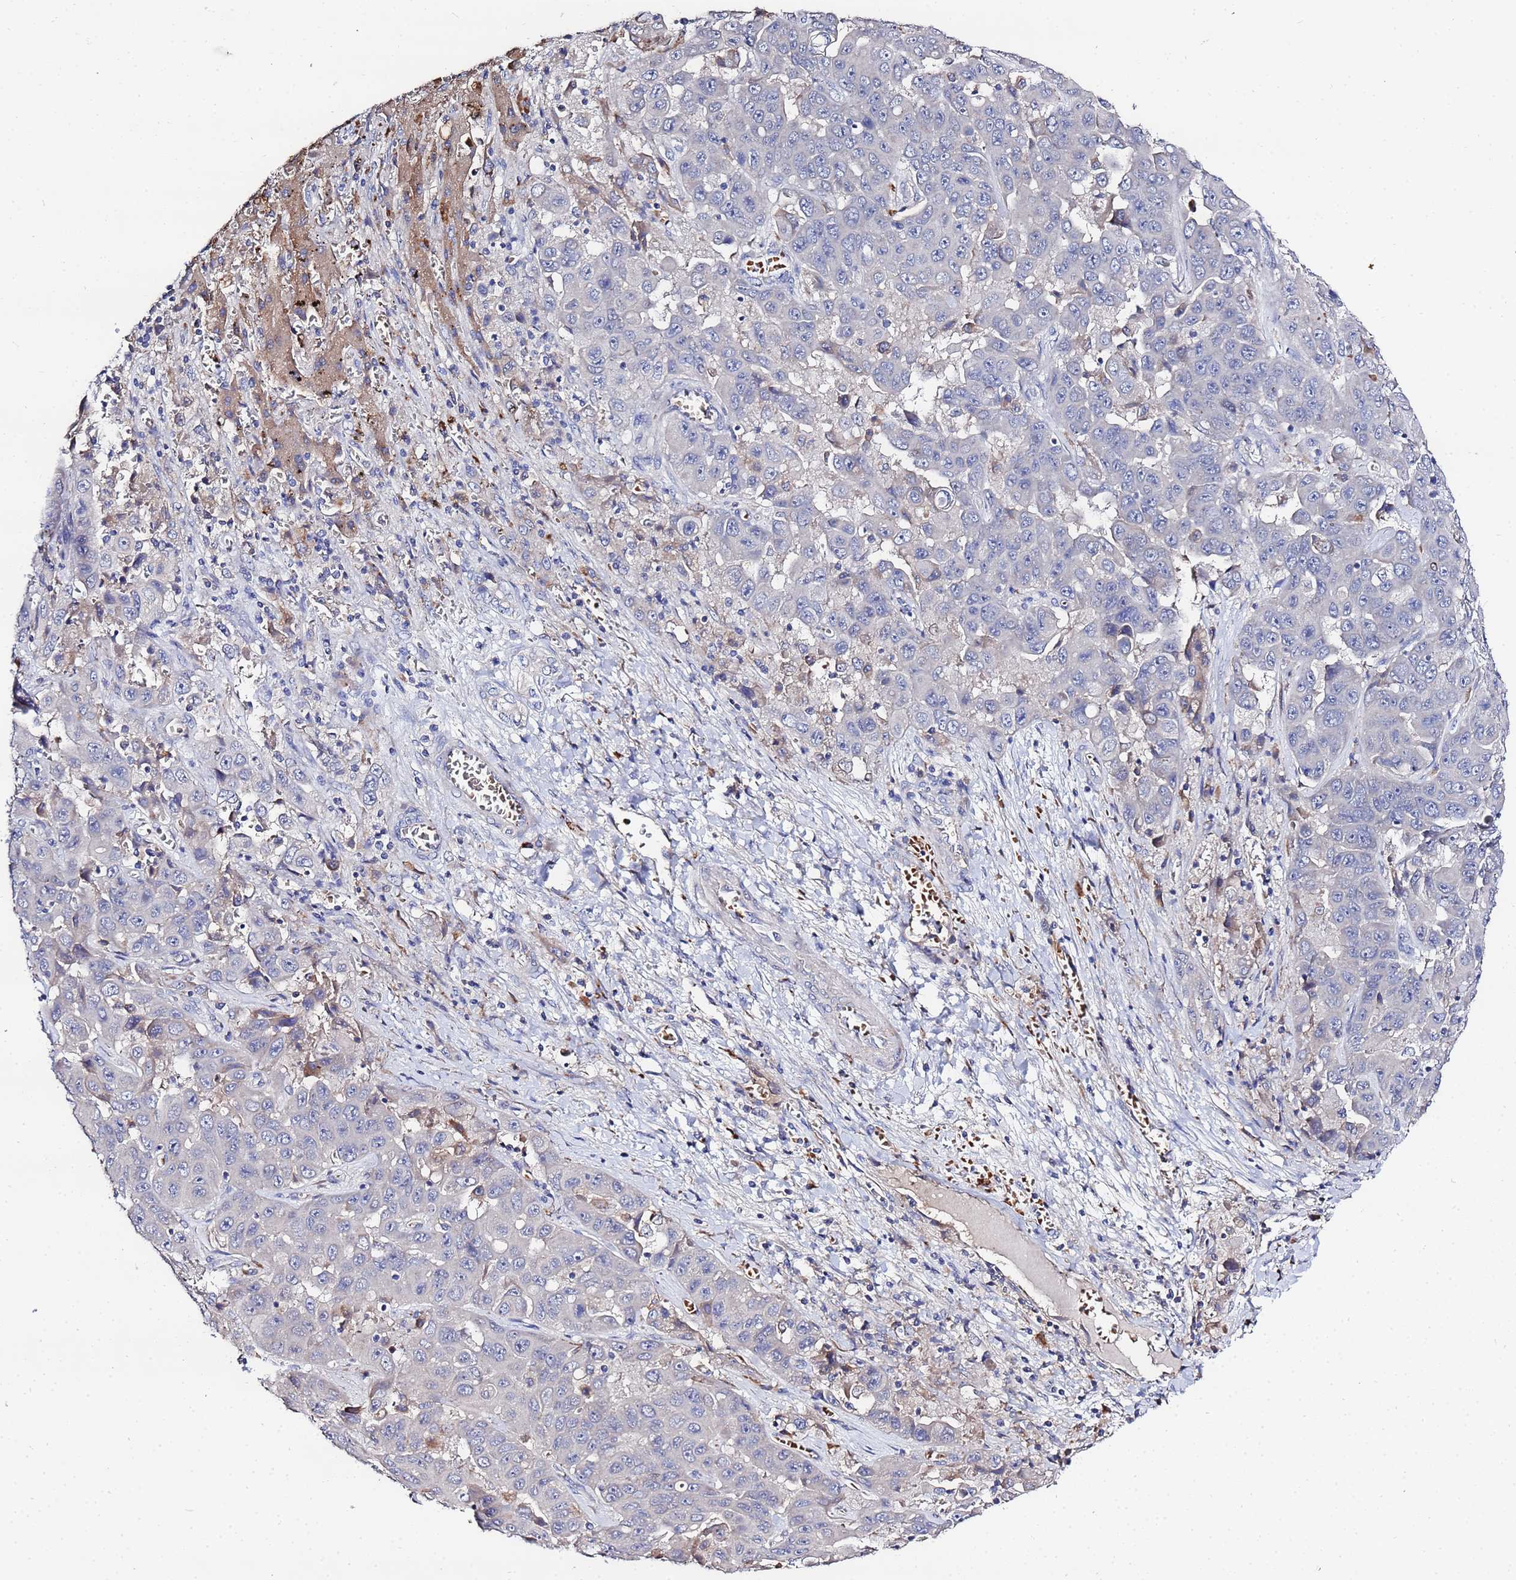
{"staining": {"intensity": "negative", "quantity": "none", "location": "none"}, "tissue": "liver cancer", "cell_type": "Tumor cells", "image_type": "cancer", "snomed": [{"axis": "morphology", "description": "Cholangiocarcinoma"}, {"axis": "topography", "description": "Liver"}], "caption": "Immunohistochemistry (IHC) histopathology image of liver cancer stained for a protein (brown), which reveals no staining in tumor cells.", "gene": "TCP10L", "patient": {"sex": "female", "age": 52}}